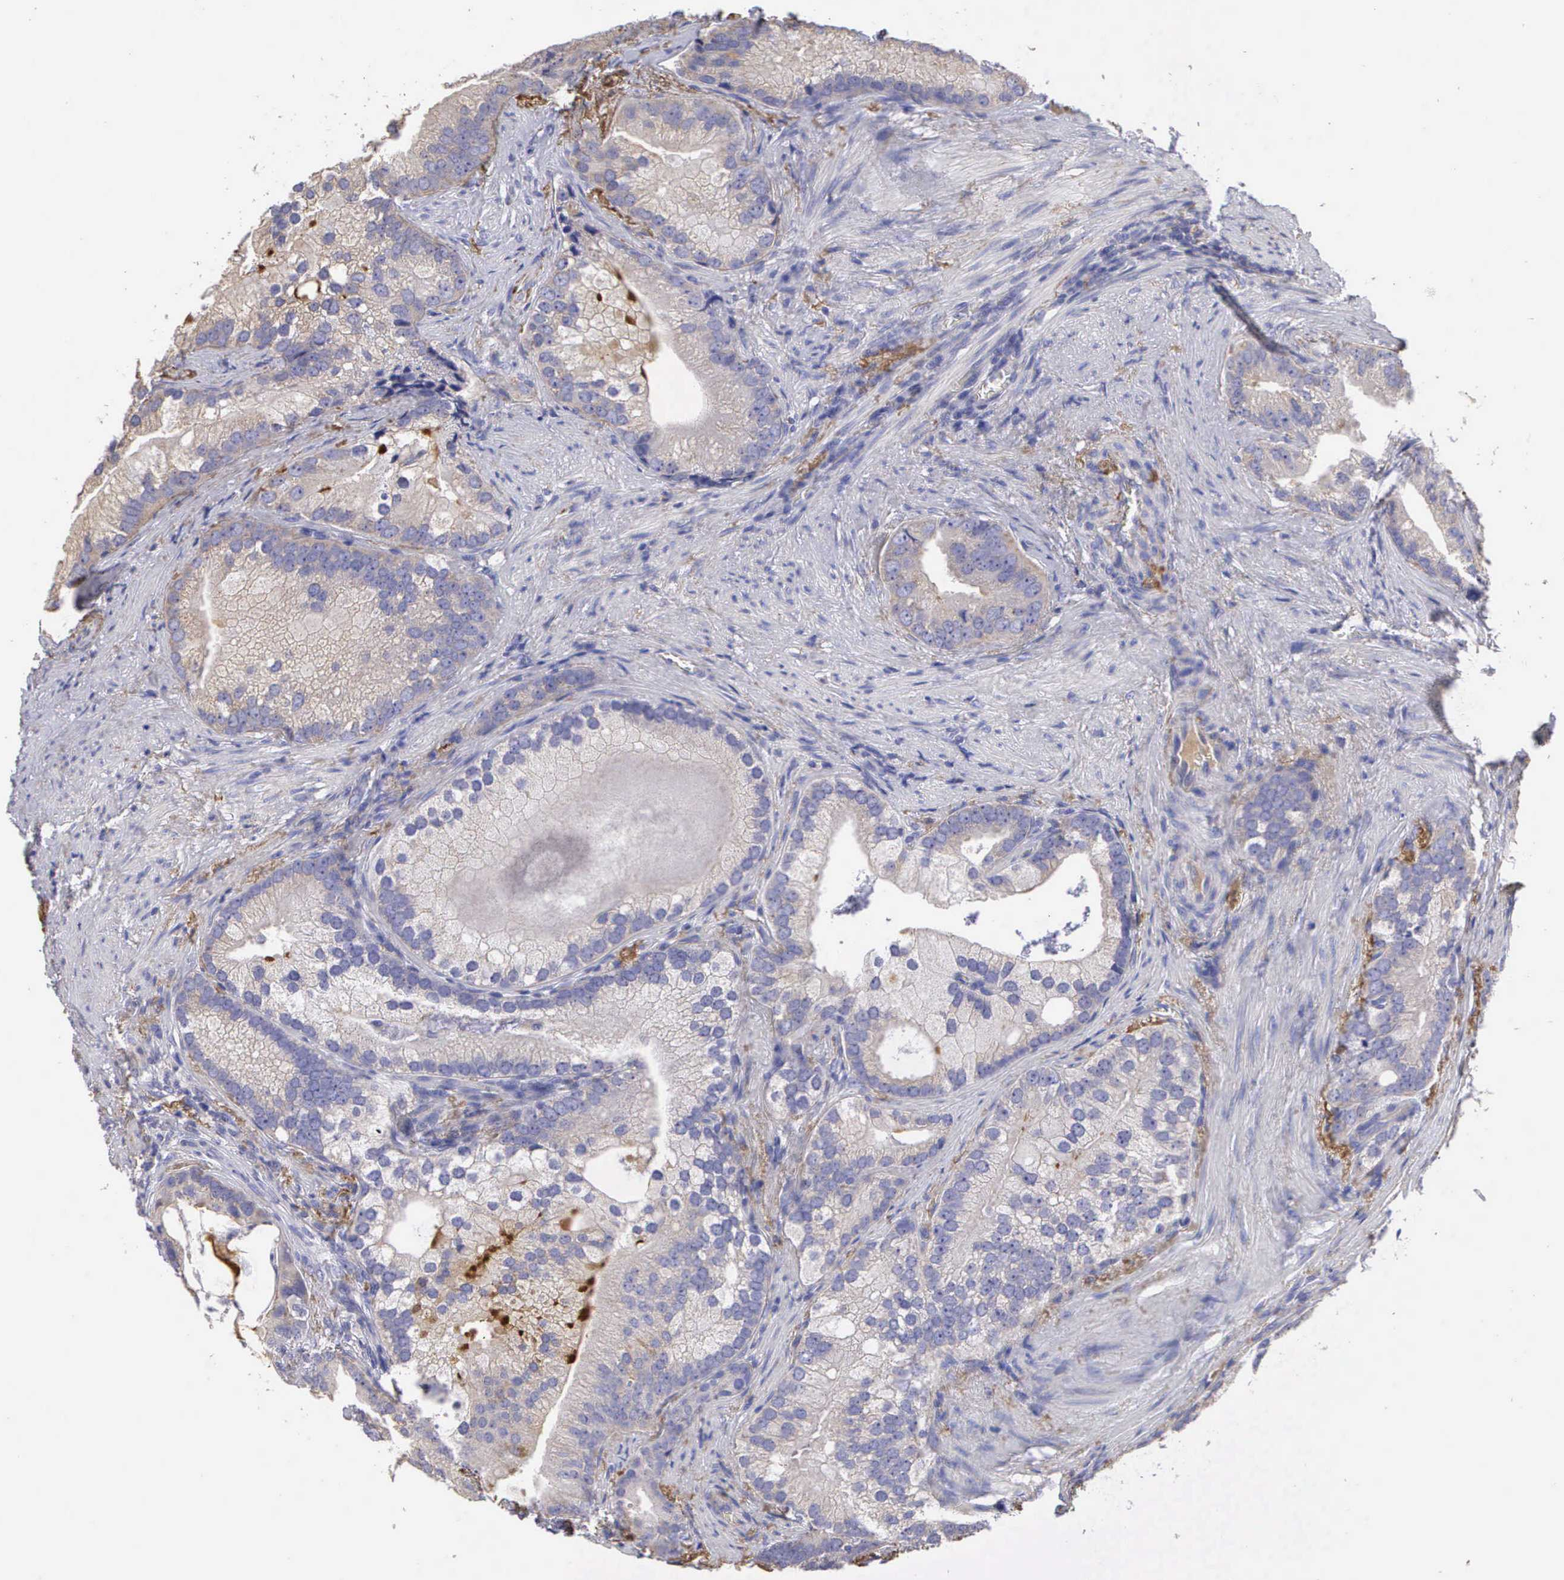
{"staining": {"intensity": "weak", "quantity": "<25%", "location": "cytoplasmic/membranous"}, "tissue": "prostate cancer", "cell_type": "Tumor cells", "image_type": "cancer", "snomed": [{"axis": "morphology", "description": "Adenocarcinoma, Low grade"}, {"axis": "topography", "description": "Prostate"}], "caption": "DAB immunohistochemical staining of human prostate cancer displays no significant expression in tumor cells.", "gene": "CLU", "patient": {"sex": "male", "age": 71}}